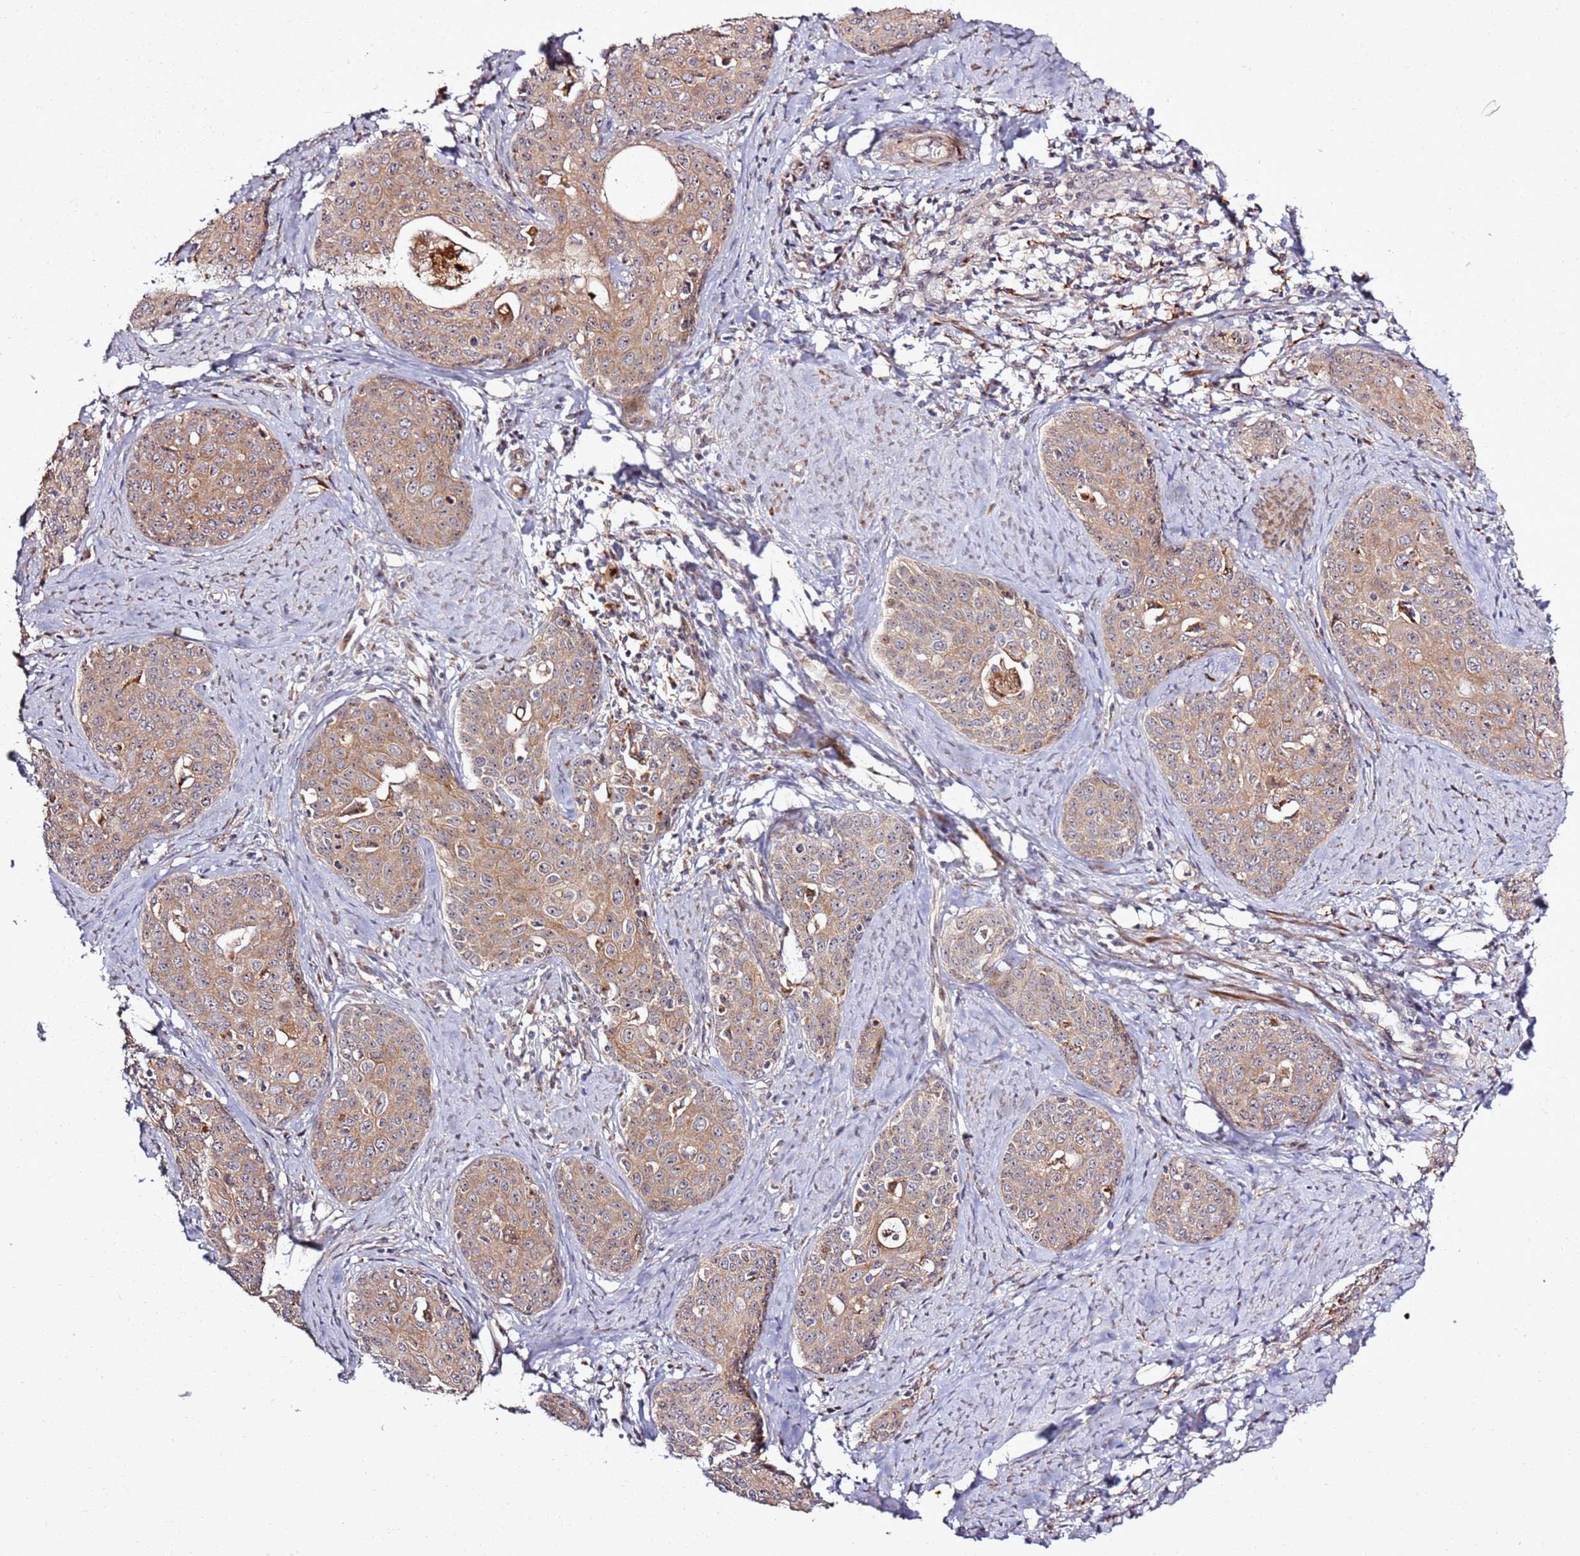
{"staining": {"intensity": "moderate", "quantity": ">75%", "location": "cytoplasmic/membranous,nuclear"}, "tissue": "cervical cancer", "cell_type": "Tumor cells", "image_type": "cancer", "snomed": [{"axis": "morphology", "description": "Squamous cell carcinoma, NOS"}, {"axis": "topography", "description": "Cervix"}], "caption": "Protein staining displays moderate cytoplasmic/membranous and nuclear positivity in about >75% of tumor cells in cervical cancer (squamous cell carcinoma).", "gene": "CNPY1", "patient": {"sex": "female", "age": 52}}